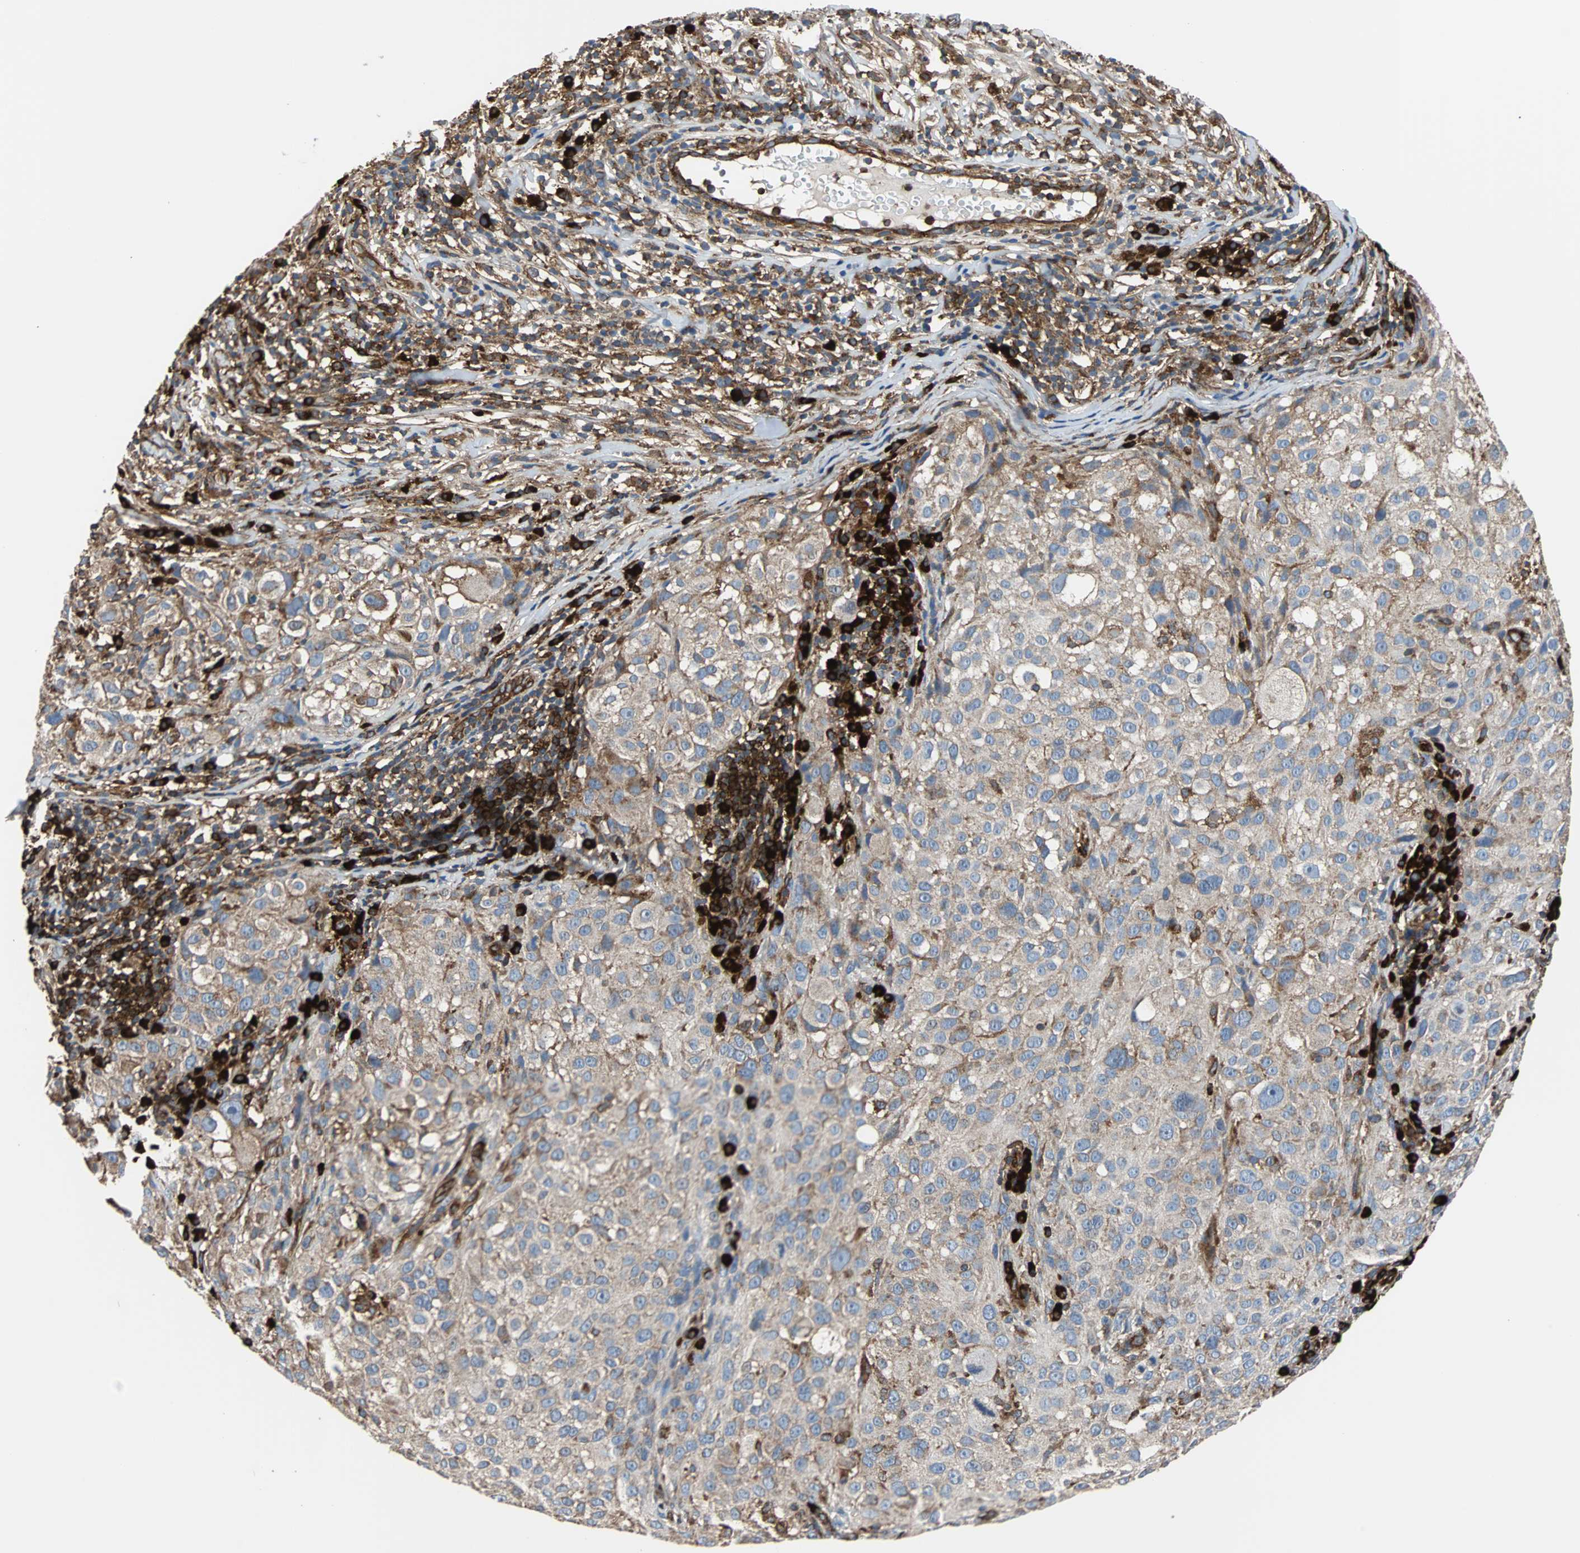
{"staining": {"intensity": "weak", "quantity": ">75%", "location": "cytoplasmic/membranous"}, "tissue": "melanoma", "cell_type": "Tumor cells", "image_type": "cancer", "snomed": [{"axis": "morphology", "description": "Necrosis, NOS"}, {"axis": "morphology", "description": "Malignant melanoma, NOS"}, {"axis": "topography", "description": "Skin"}], "caption": "Approximately >75% of tumor cells in melanoma demonstrate weak cytoplasmic/membranous protein expression as visualized by brown immunohistochemical staining.", "gene": "PLCG2", "patient": {"sex": "female", "age": 87}}